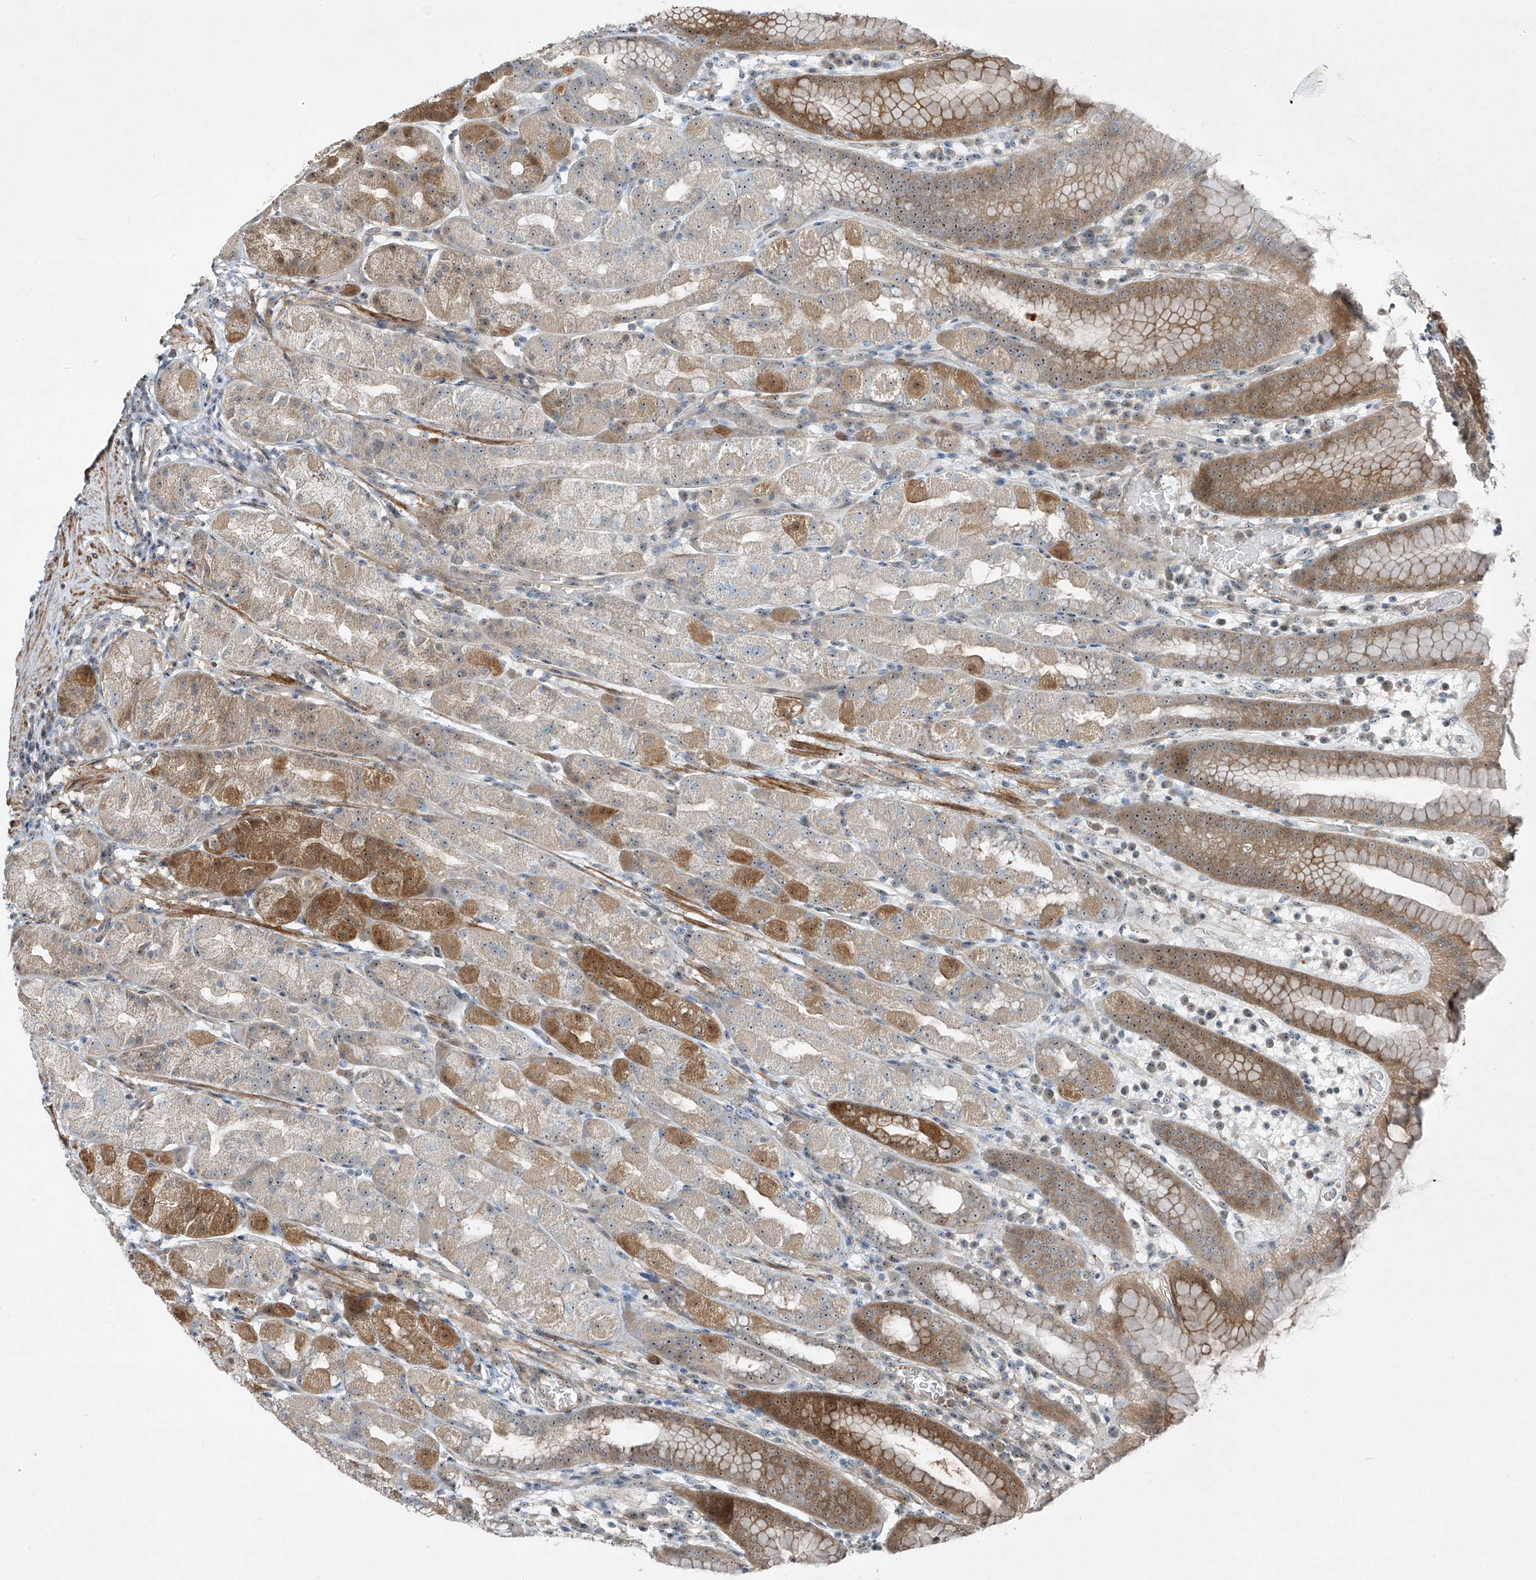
{"staining": {"intensity": "moderate", "quantity": "25%-75%", "location": "cytoplasmic/membranous,nuclear"}, "tissue": "stomach", "cell_type": "Glandular cells", "image_type": "normal", "snomed": [{"axis": "morphology", "description": "Normal tissue, NOS"}, {"axis": "topography", "description": "Stomach, upper"}], "caption": "Protein analysis of benign stomach displays moderate cytoplasmic/membranous,nuclear staining in approximately 25%-75% of glandular cells. The protein is shown in brown color, while the nuclei are stained blue.", "gene": "PPCS", "patient": {"sex": "male", "age": 68}}